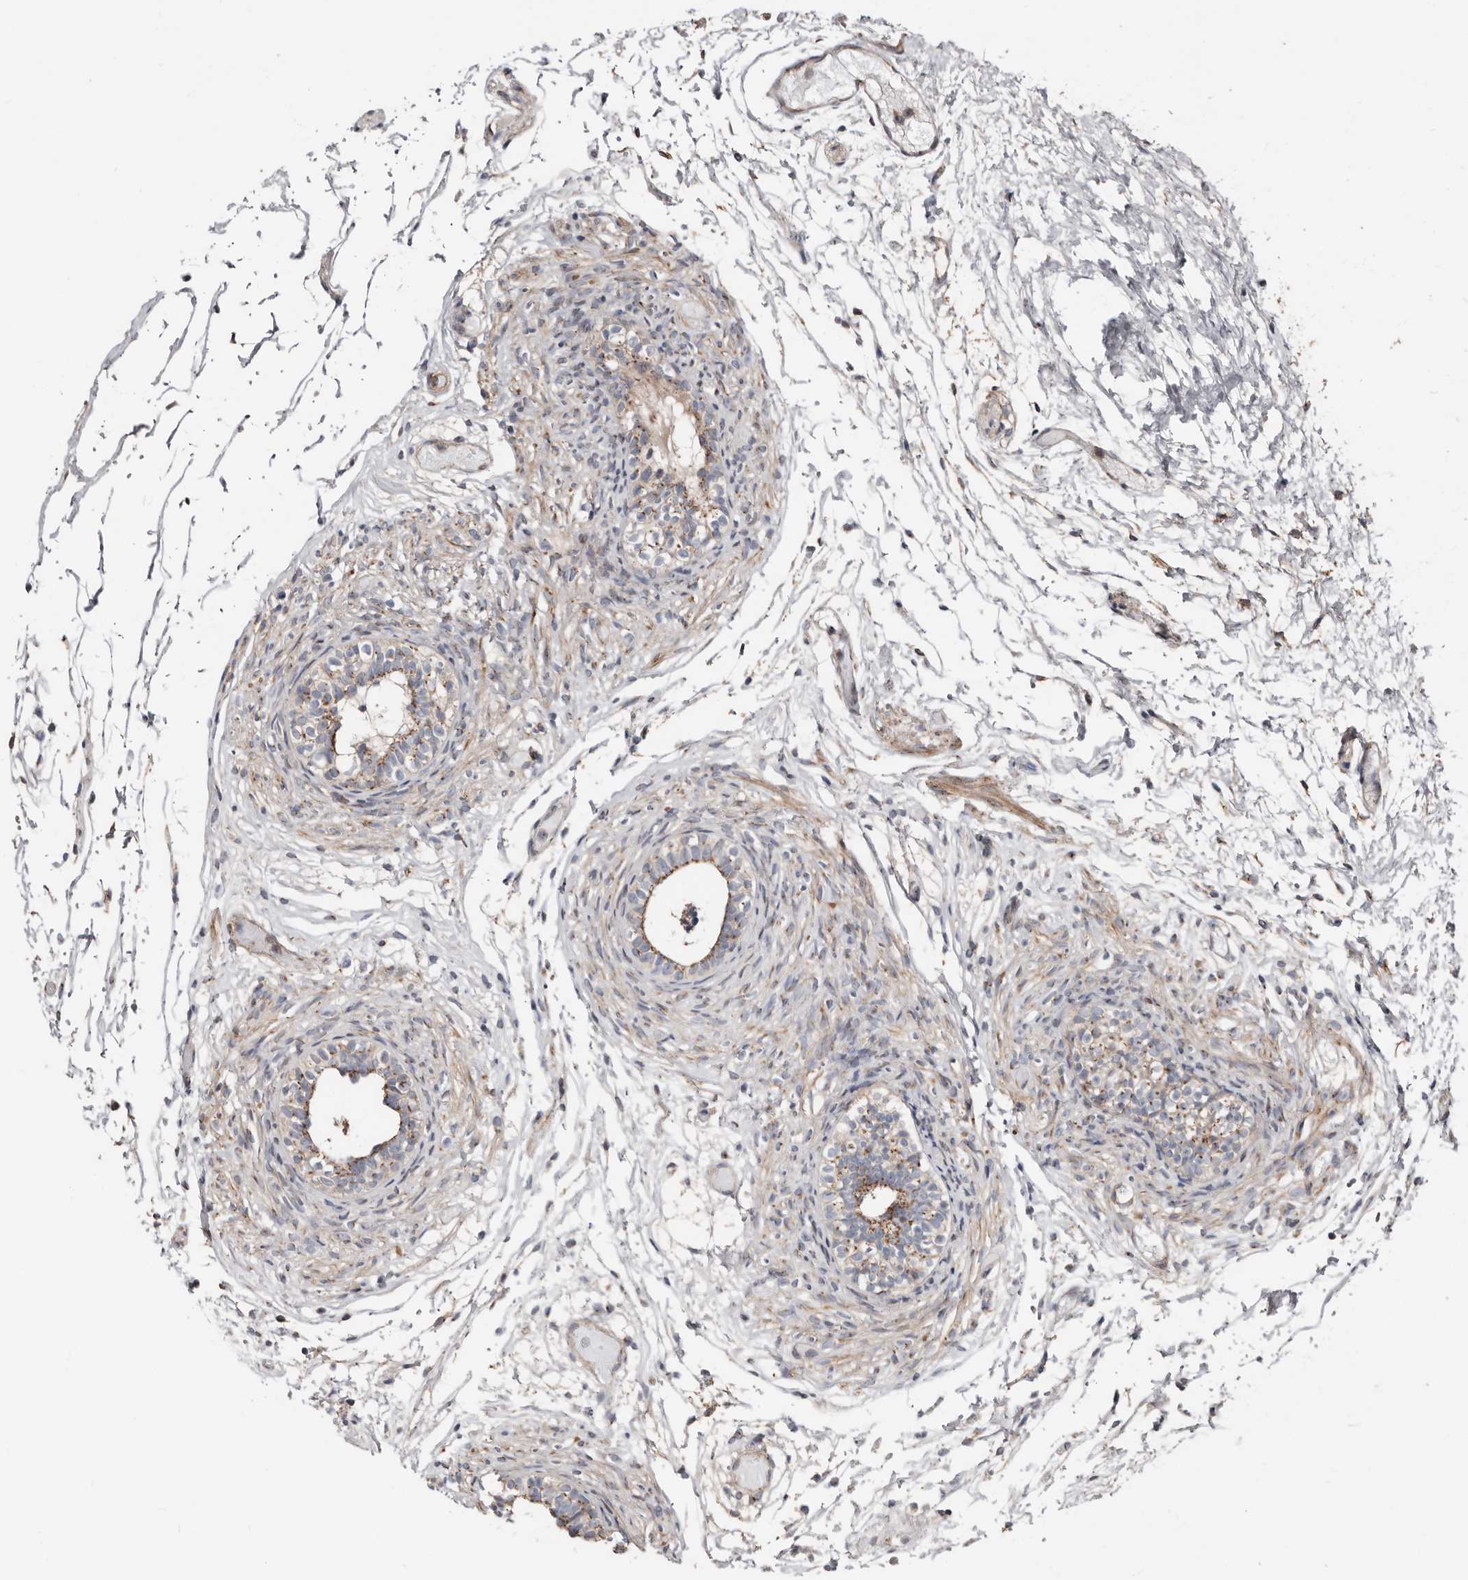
{"staining": {"intensity": "moderate", "quantity": ">75%", "location": "cytoplasmic/membranous"}, "tissue": "epididymis", "cell_type": "Glandular cells", "image_type": "normal", "snomed": [{"axis": "morphology", "description": "Normal tissue, NOS"}, {"axis": "topography", "description": "Epididymis"}], "caption": "Immunohistochemistry (IHC) staining of unremarkable epididymis, which shows medium levels of moderate cytoplasmic/membranous positivity in approximately >75% of glandular cells indicating moderate cytoplasmic/membranous protein expression. The staining was performed using DAB (3,3'-diaminobenzidine) (brown) for protein detection and nuclei were counterstained in hematoxylin (blue).", "gene": "COG1", "patient": {"sex": "male", "age": 5}}